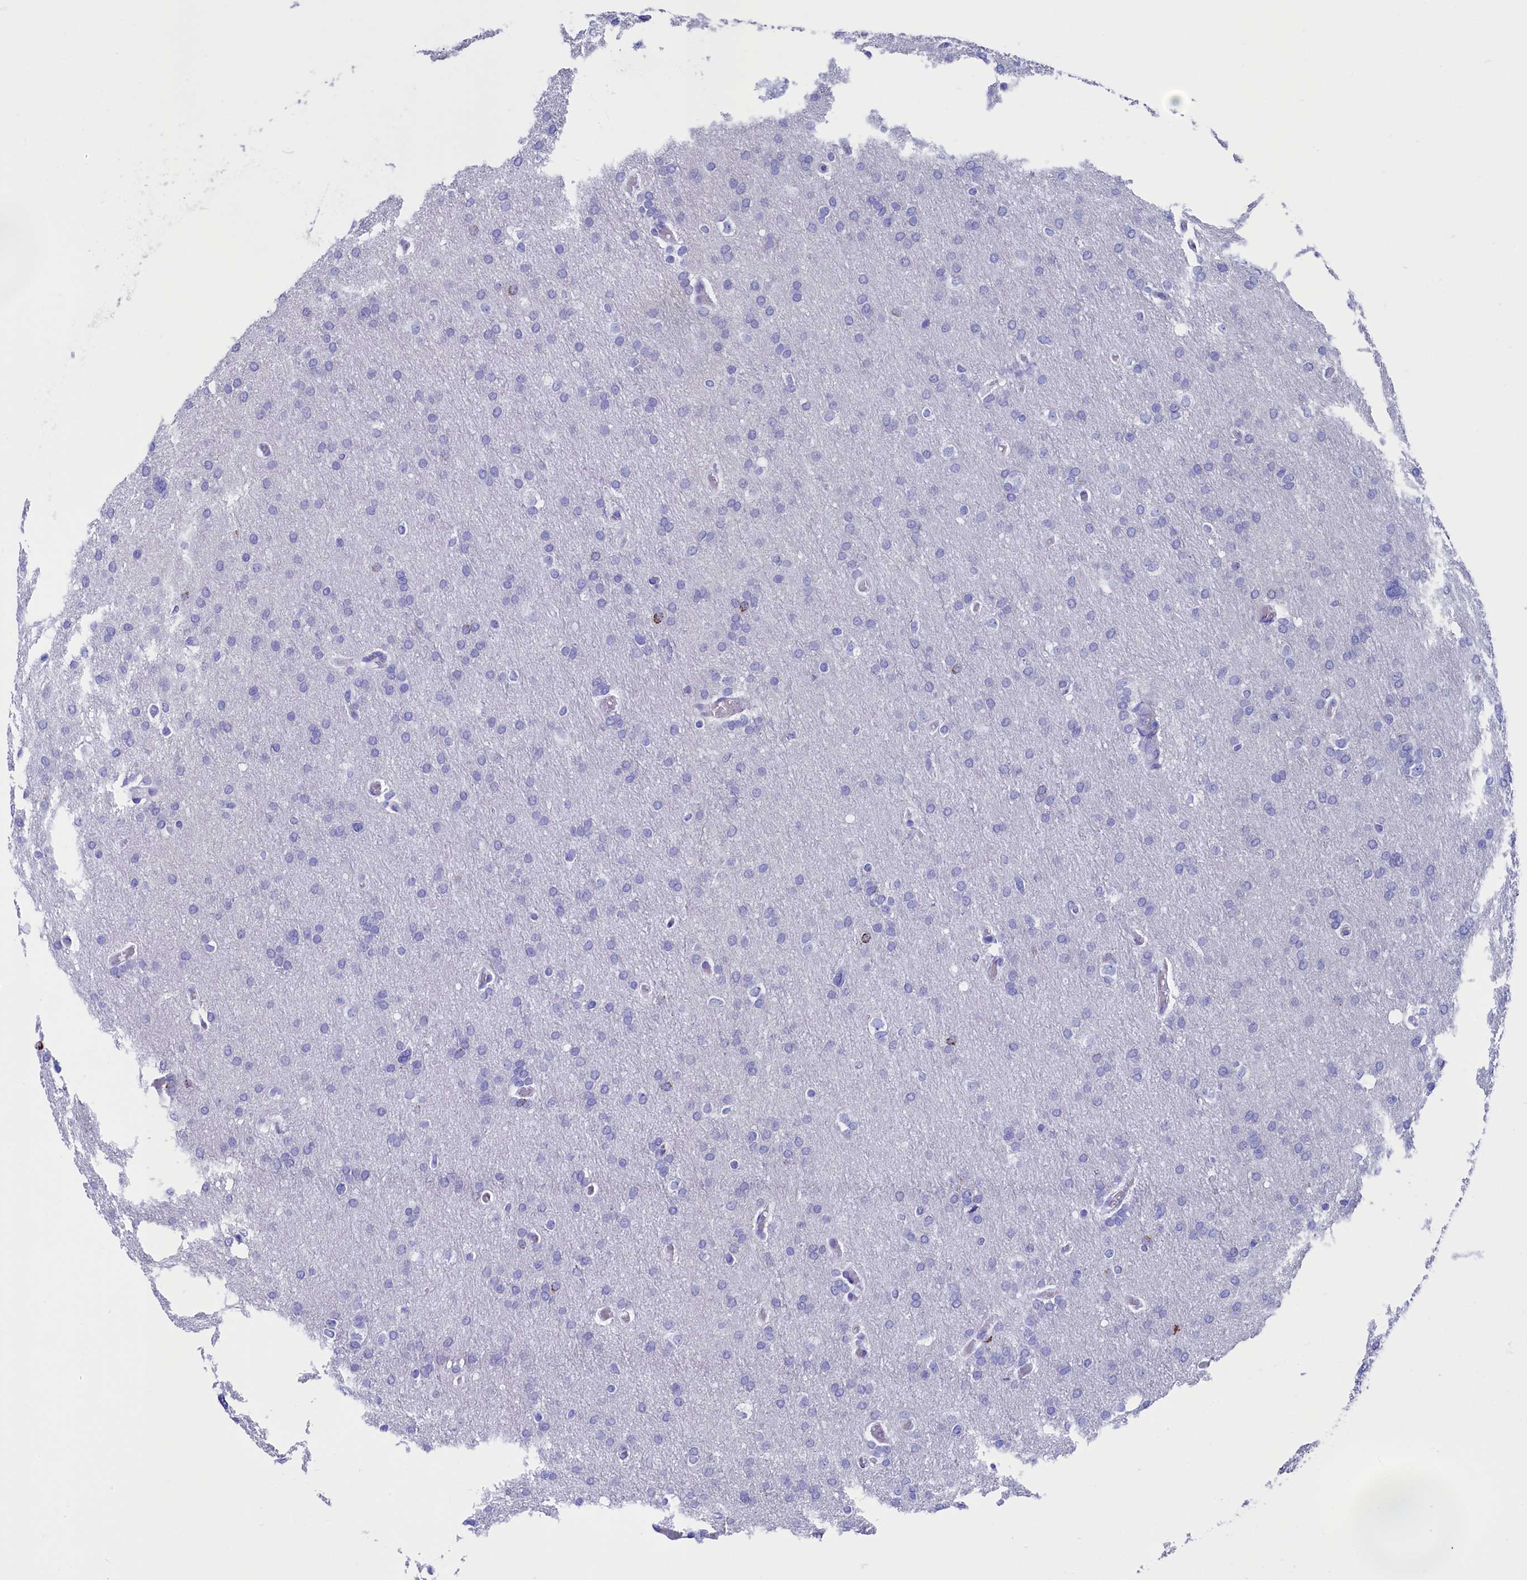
{"staining": {"intensity": "negative", "quantity": "none", "location": "none"}, "tissue": "glioma", "cell_type": "Tumor cells", "image_type": "cancer", "snomed": [{"axis": "morphology", "description": "Glioma, malignant, High grade"}, {"axis": "topography", "description": "Cerebral cortex"}], "caption": "IHC histopathology image of neoplastic tissue: human malignant glioma (high-grade) stained with DAB exhibits no significant protein expression in tumor cells.", "gene": "ANKRD29", "patient": {"sex": "female", "age": 36}}